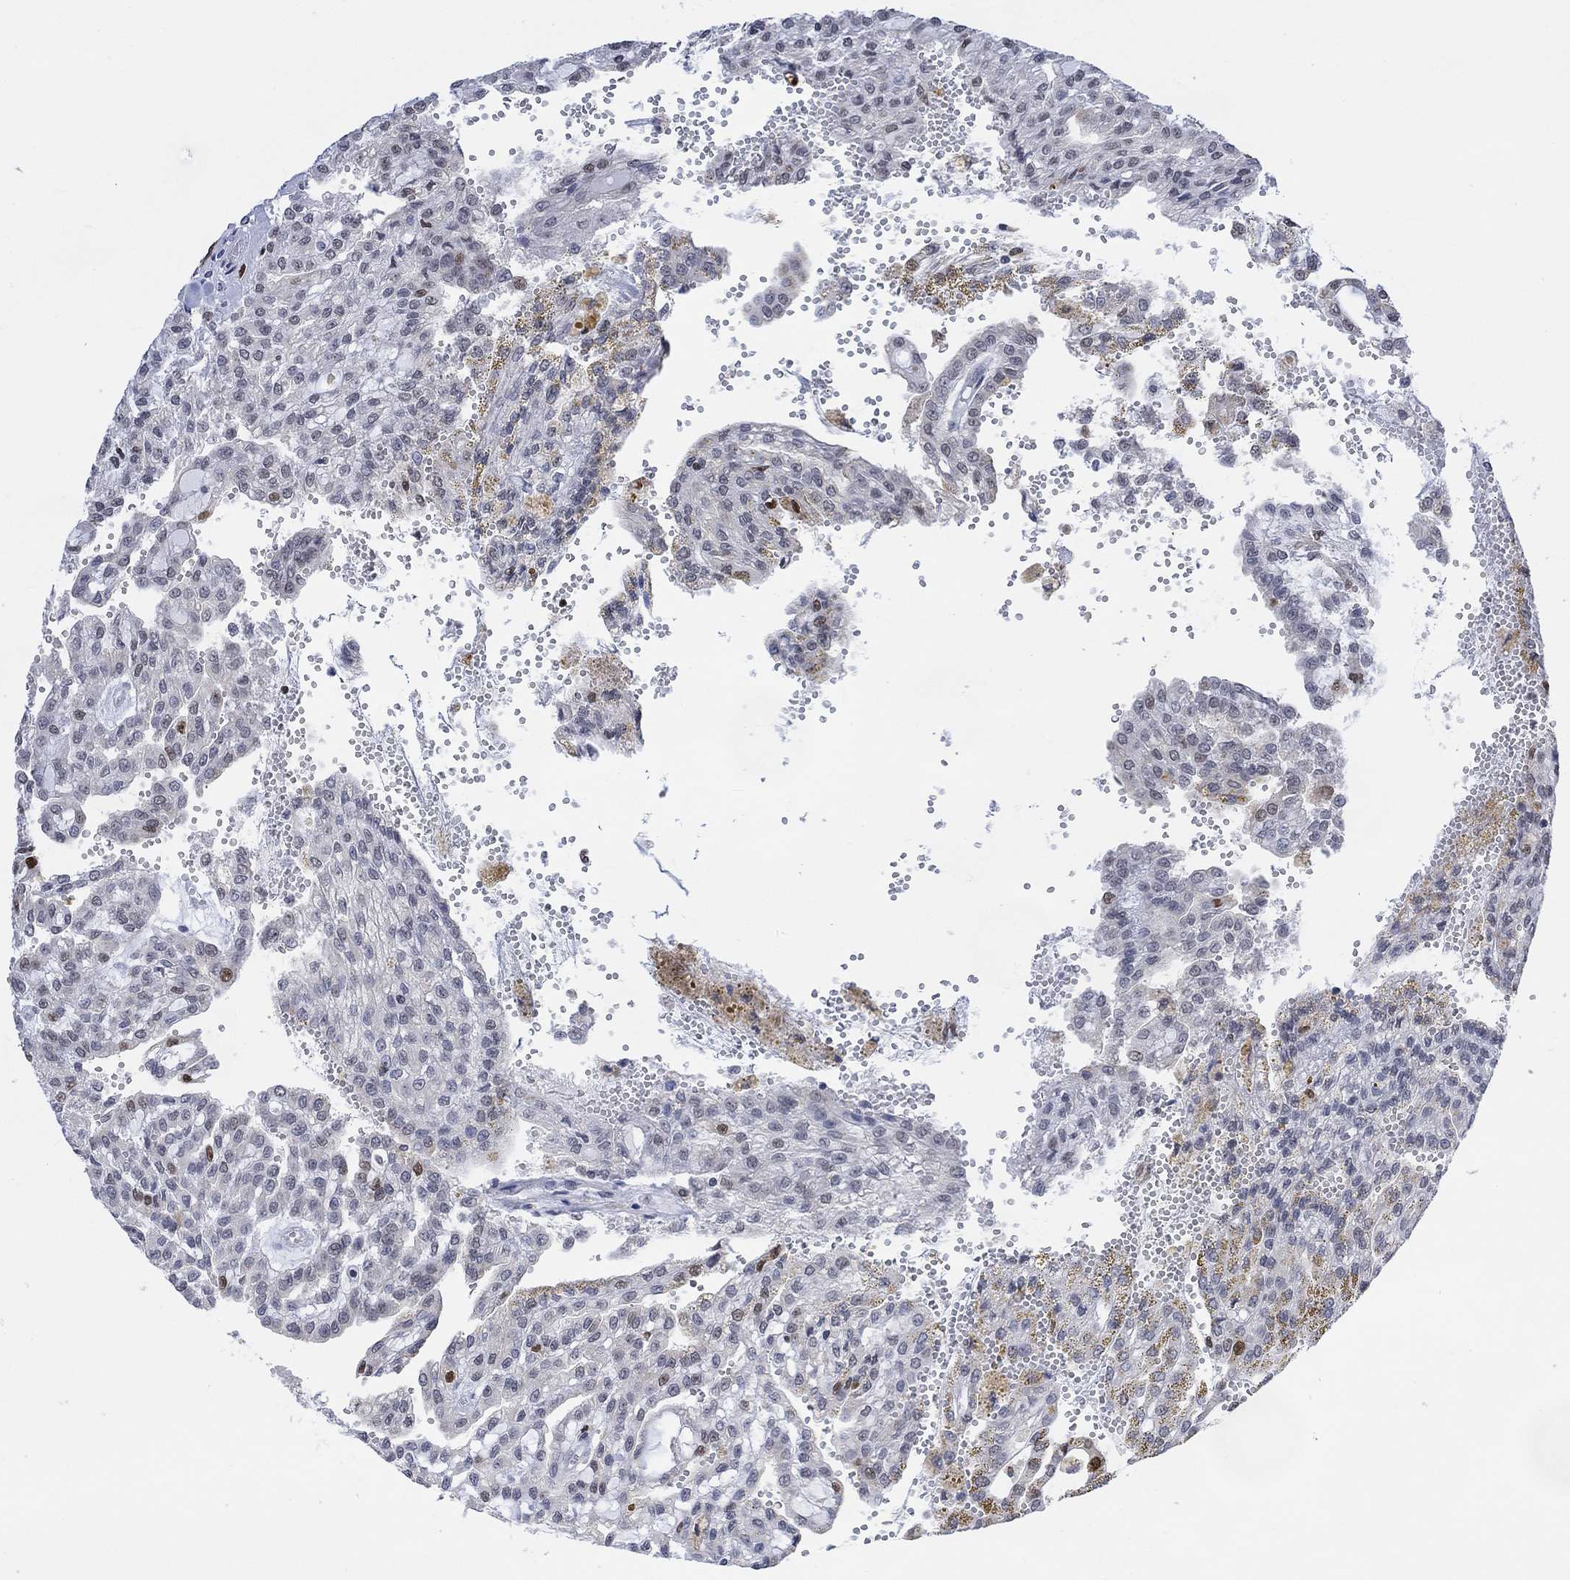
{"staining": {"intensity": "moderate", "quantity": "<25%", "location": "nuclear"}, "tissue": "renal cancer", "cell_type": "Tumor cells", "image_type": "cancer", "snomed": [{"axis": "morphology", "description": "Adenocarcinoma, NOS"}, {"axis": "topography", "description": "Kidney"}], "caption": "Human renal cancer (adenocarcinoma) stained with a protein marker reveals moderate staining in tumor cells.", "gene": "RAD54L2", "patient": {"sex": "male", "age": 63}}